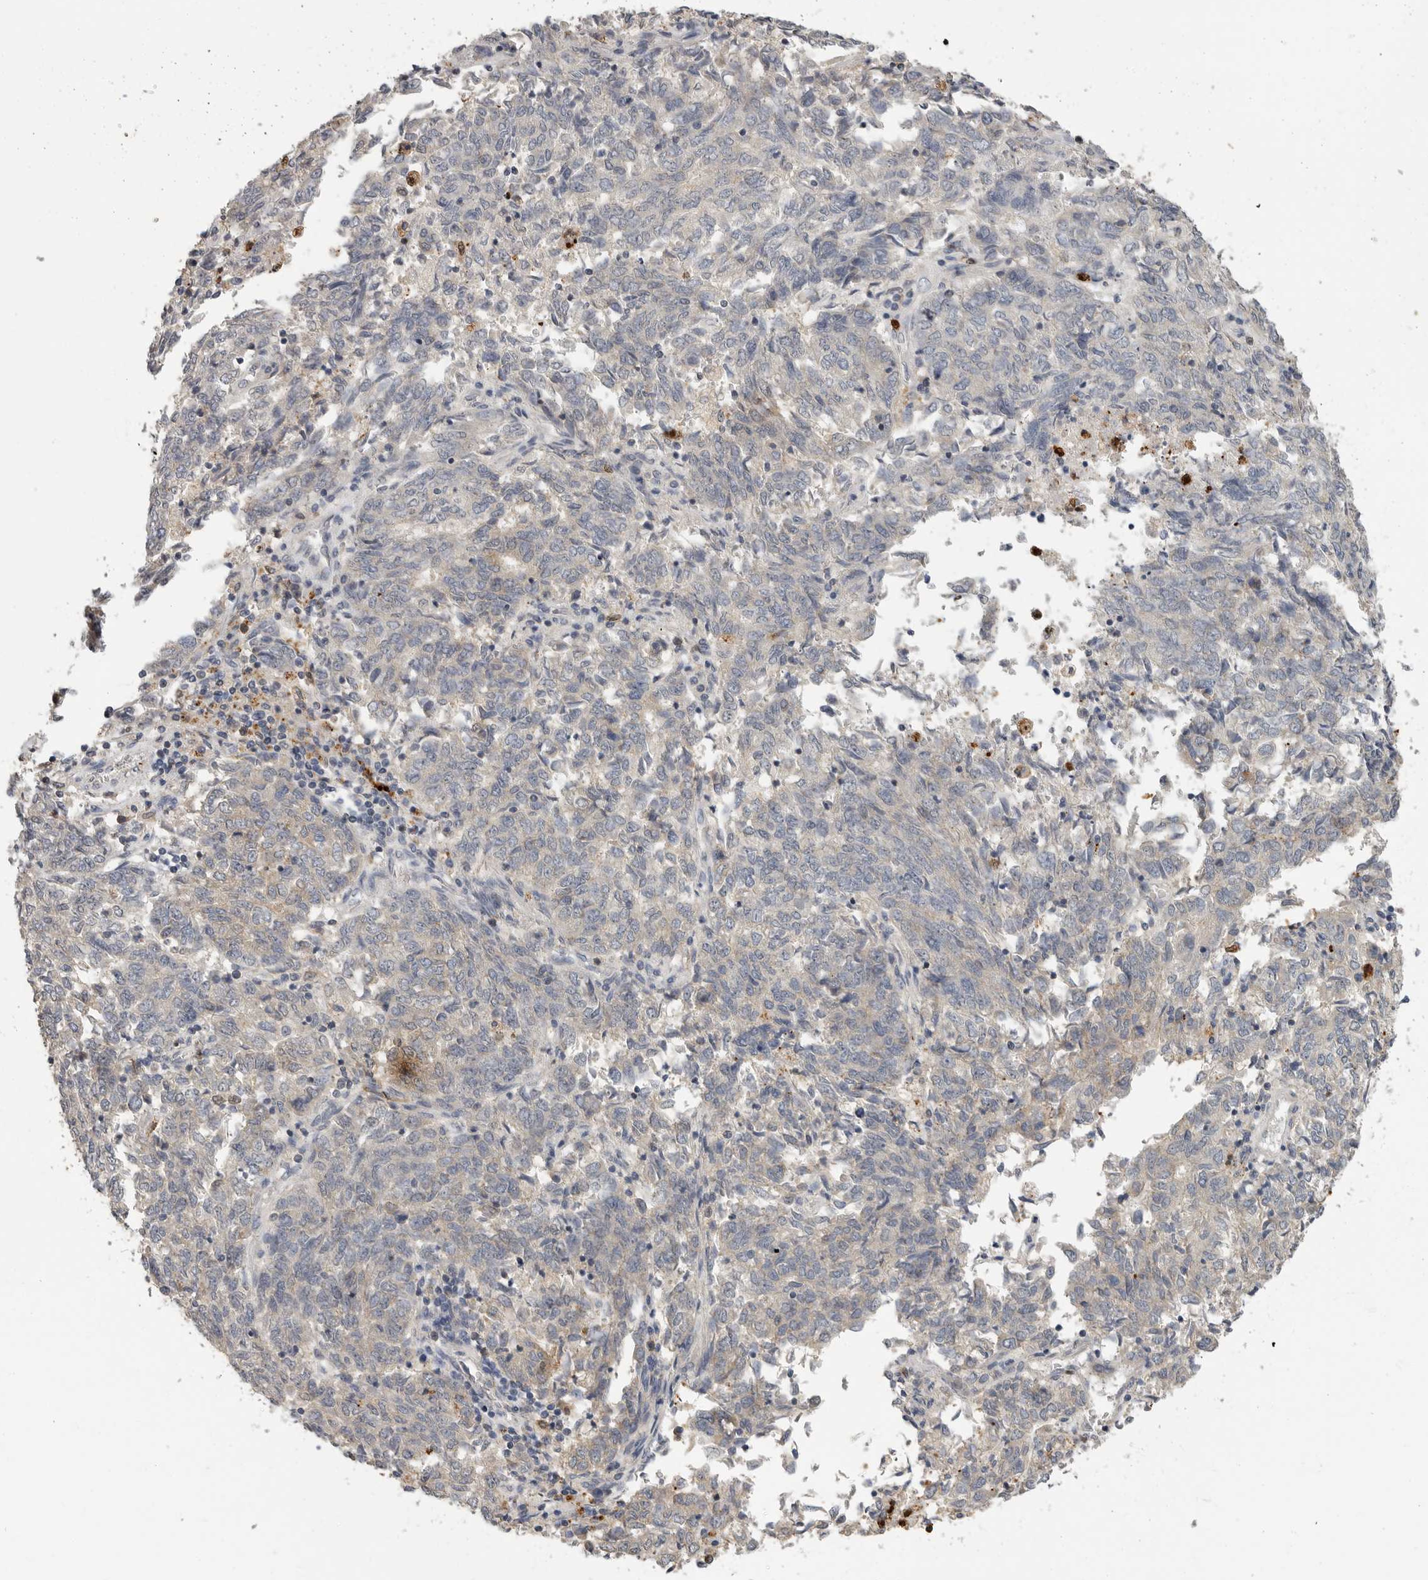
{"staining": {"intensity": "negative", "quantity": "none", "location": "none"}, "tissue": "endometrial cancer", "cell_type": "Tumor cells", "image_type": "cancer", "snomed": [{"axis": "morphology", "description": "Adenocarcinoma, NOS"}, {"axis": "topography", "description": "Endometrium"}], "caption": "Endometrial cancer was stained to show a protein in brown. There is no significant staining in tumor cells. (DAB (3,3'-diaminobenzidine) IHC with hematoxylin counter stain).", "gene": "LTBR", "patient": {"sex": "female", "age": 80}}